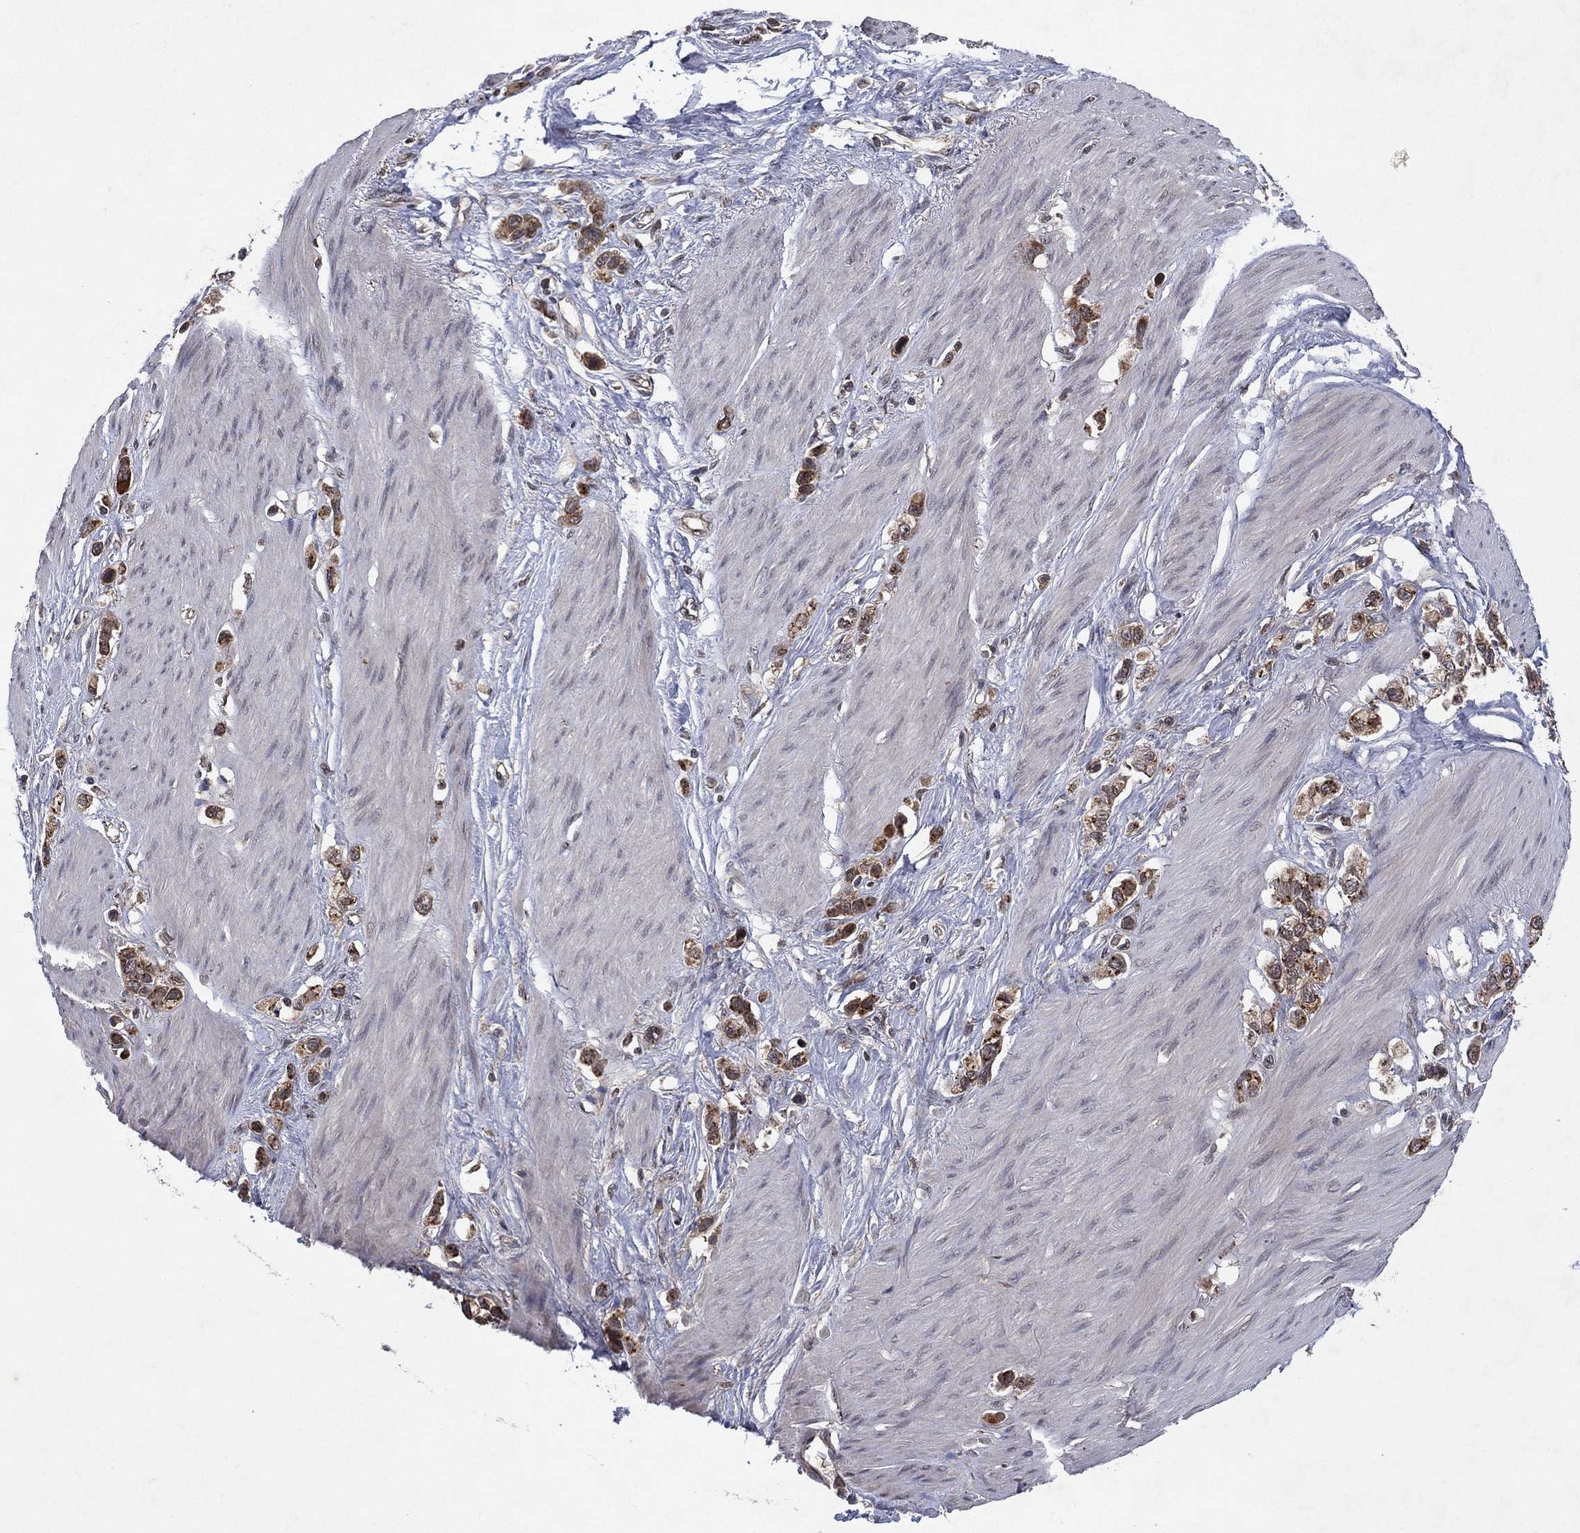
{"staining": {"intensity": "moderate", "quantity": "<25%", "location": "cytoplasmic/membranous"}, "tissue": "stomach cancer", "cell_type": "Tumor cells", "image_type": "cancer", "snomed": [{"axis": "morphology", "description": "Normal tissue, NOS"}, {"axis": "morphology", "description": "Adenocarcinoma, NOS"}, {"axis": "morphology", "description": "Adenocarcinoma, High grade"}, {"axis": "topography", "description": "Stomach, upper"}, {"axis": "topography", "description": "Stomach"}], "caption": "A low amount of moderate cytoplasmic/membranous positivity is appreciated in about <25% of tumor cells in adenocarcinoma (stomach) tissue.", "gene": "ATG4B", "patient": {"sex": "female", "age": 65}}